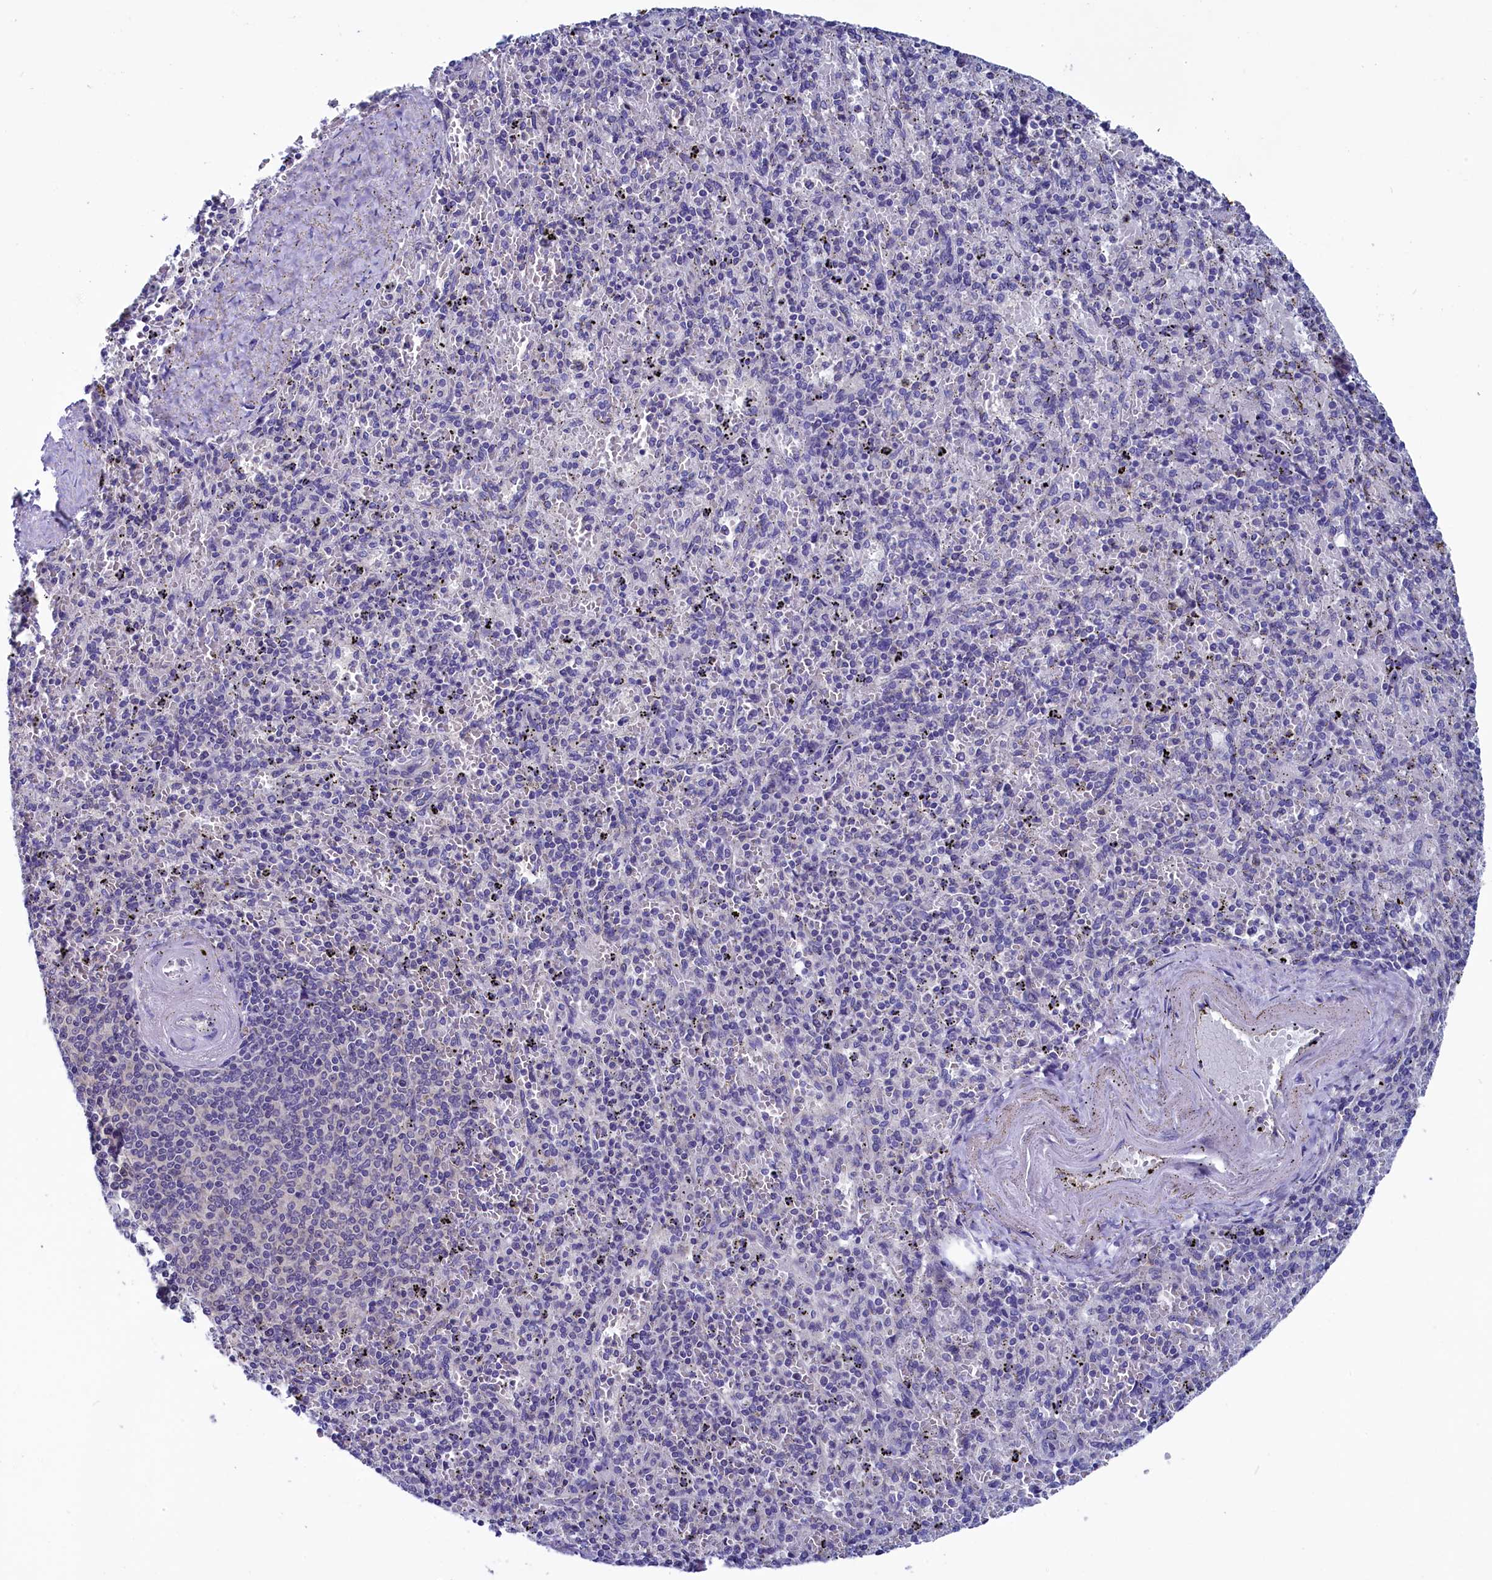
{"staining": {"intensity": "negative", "quantity": "none", "location": "none"}, "tissue": "spleen", "cell_type": "Cells in red pulp", "image_type": "normal", "snomed": [{"axis": "morphology", "description": "Normal tissue, NOS"}, {"axis": "topography", "description": "Spleen"}], "caption": "The image displays no staining of cells in red pulp in normal spleen. (Brightfield microscopy of DAB (3,3'-diaminobenzidine) immunohistochemistry at high magnification).", "gene": "CIAPIN1", "patient": {"sex": "male", "age": 82}}